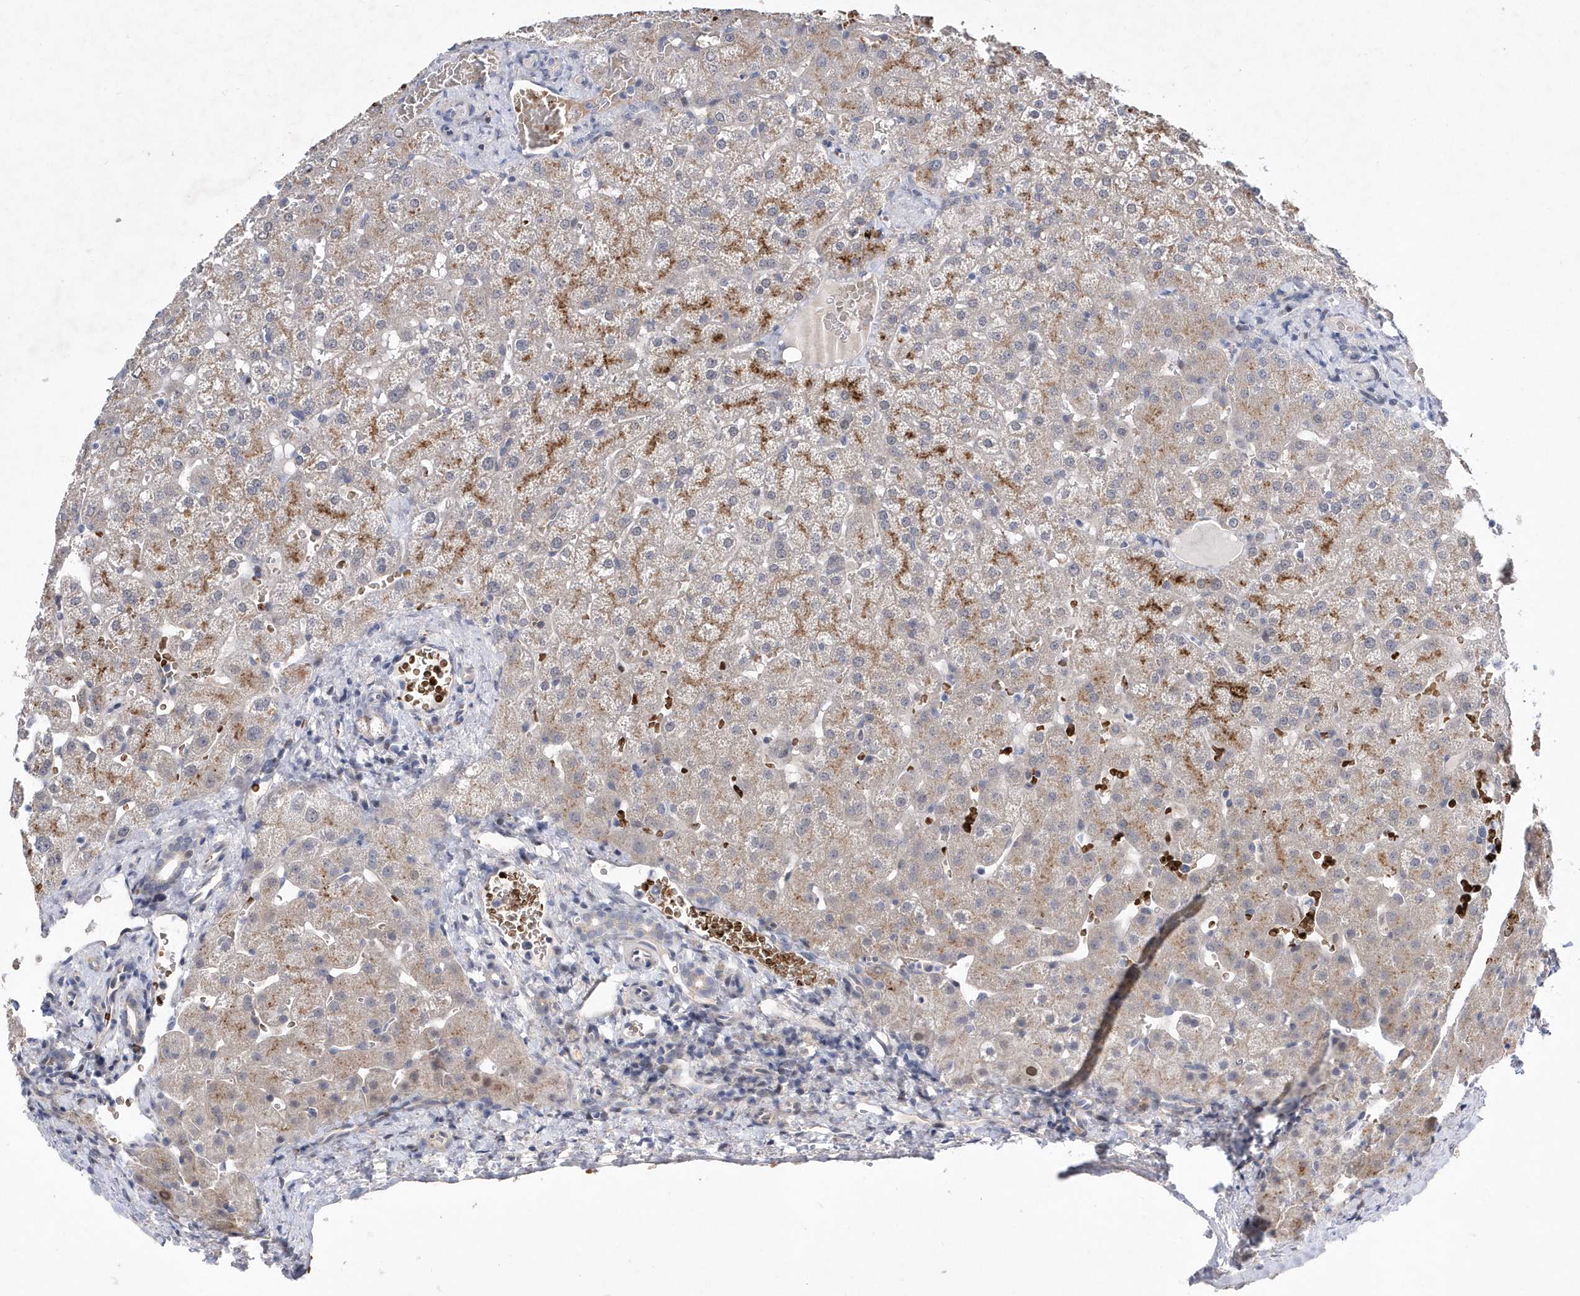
{"staining": {"intensity": "negative", "quantity": "none", "location": "none"}, "tissue": "liver", "cell_type": "Cholangiocytes", "image_type": "normal", "snomed": [{"axis": "morphology", "description": "Normal tissue, NOS"}, {"axis": "topography", "description": "Liver"}], "caption": "Immunohistochemistry photomicrograph of benign human liver stained for a protein (brown), which shows no expression in cholangiocytes.", "gene": "ZNF875", "patient": {"sex": "female", "age": 32}}